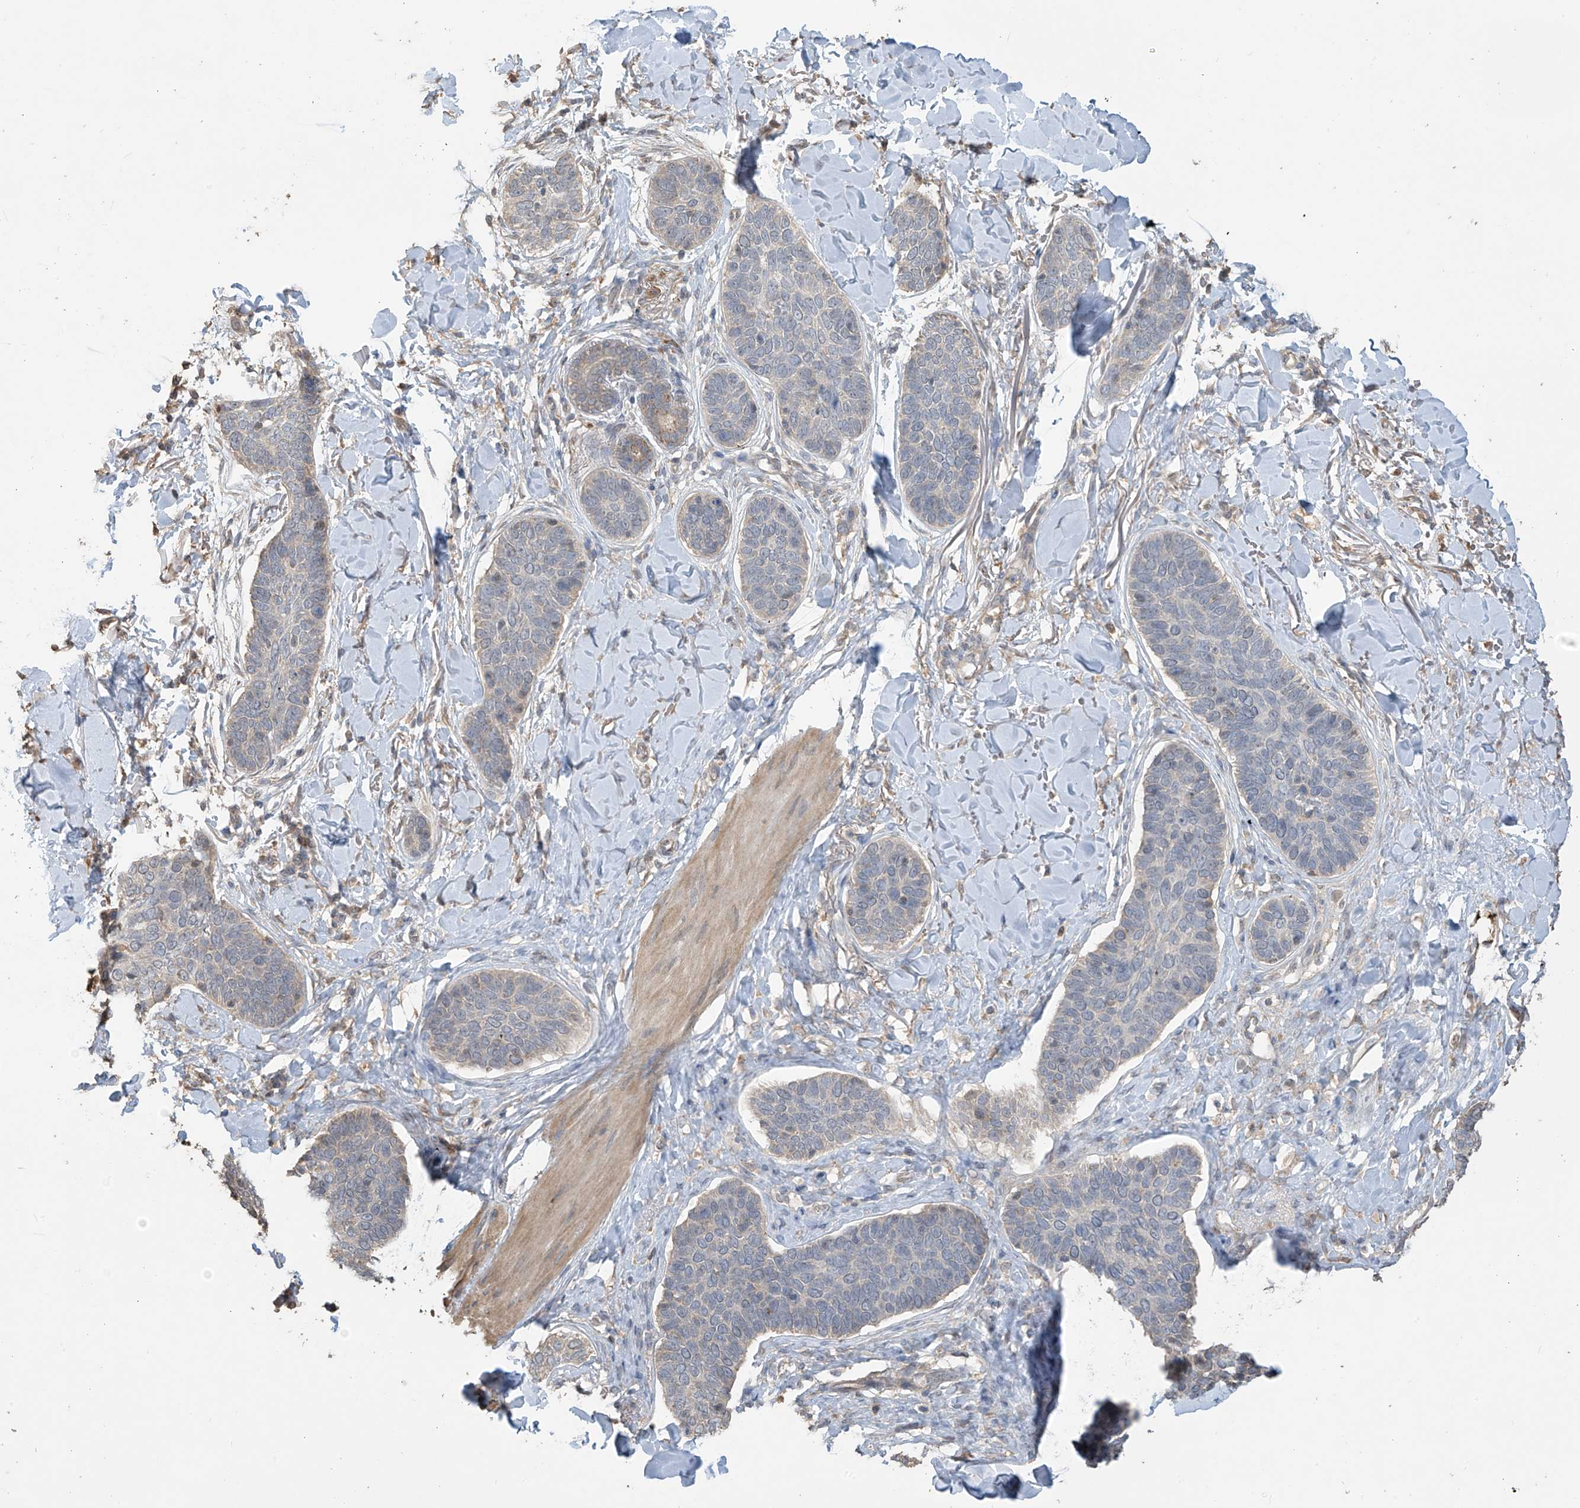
{"staining": {"intensity": "negative", "quantity": "none", "location": "none"}, "tissue": "skin cancer", "cell_type": "Tumor cells", "image_type": "cancer", "snomed": [{"axis": "morphology", "description": "Basal cell carcinoma"}, {"axis": "topography", "description": "Skin"}], "caption": "Tumor cells are negative for protein expression in human skin basal cell carcinoma. (IHC, brightfield microscopy, high magnification).", "gene": "SLFN14", "patient": {"sex": "male", "age": 85}}